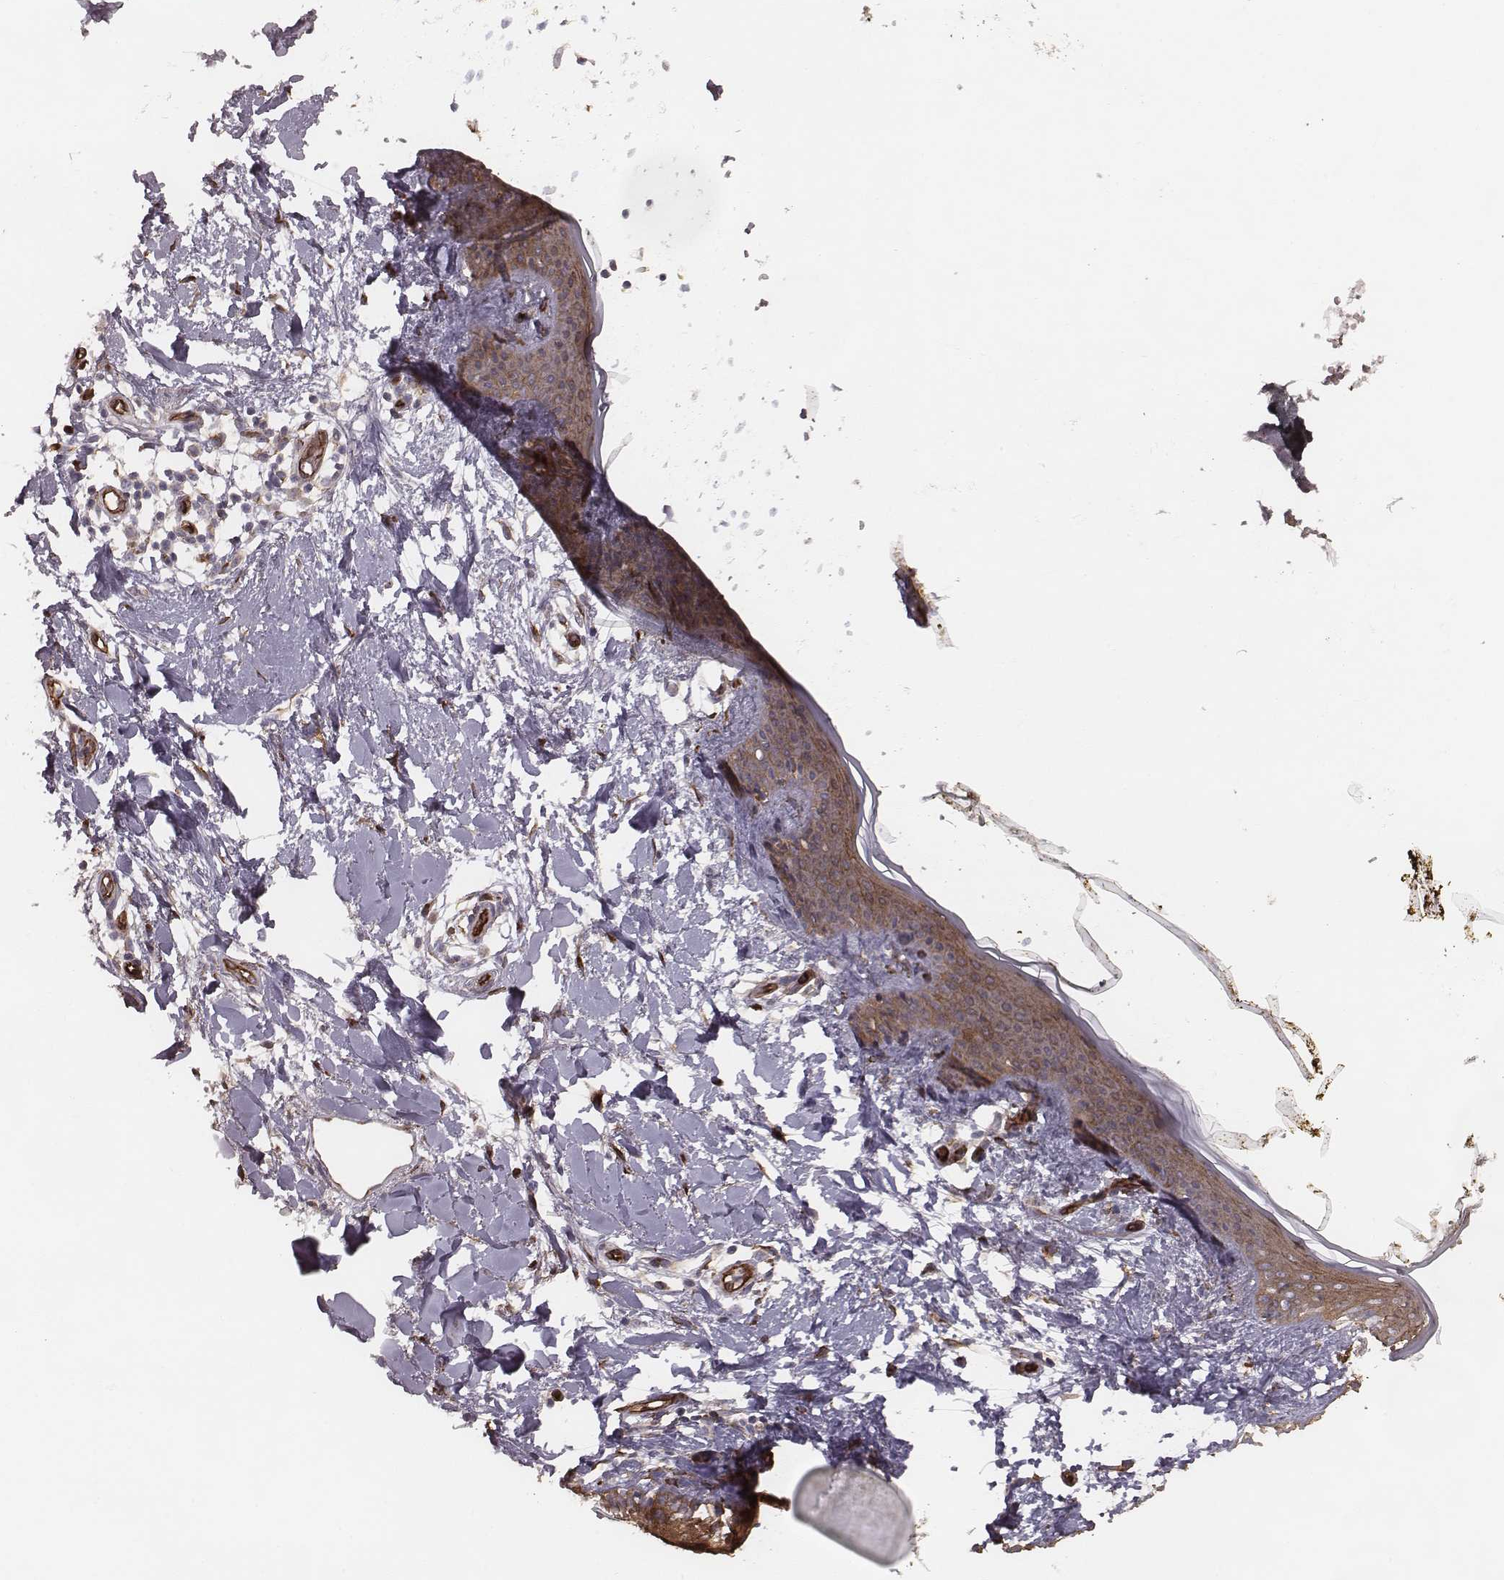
{"staining": {"intensity": "strong", "quantity": "25%-75%", "location": "cytoplasmic/membranous"}, "tissue": "skin", "cell_type": "Fibroblasts", "image_type": "normal", "snomed": [{"axis": "morphology", "description": "Normal tissue, NOS"}, {"axis": "topography", "description": "Skin"}], "caption": "Brown immunohistochemical staining in unremarkable human skin exhibits strong cytoplasmic/membranous expression in about 25%-75% of fibroblasts.", "gene": "PALMD", "patient": {"sex": "female", "age": 34}}